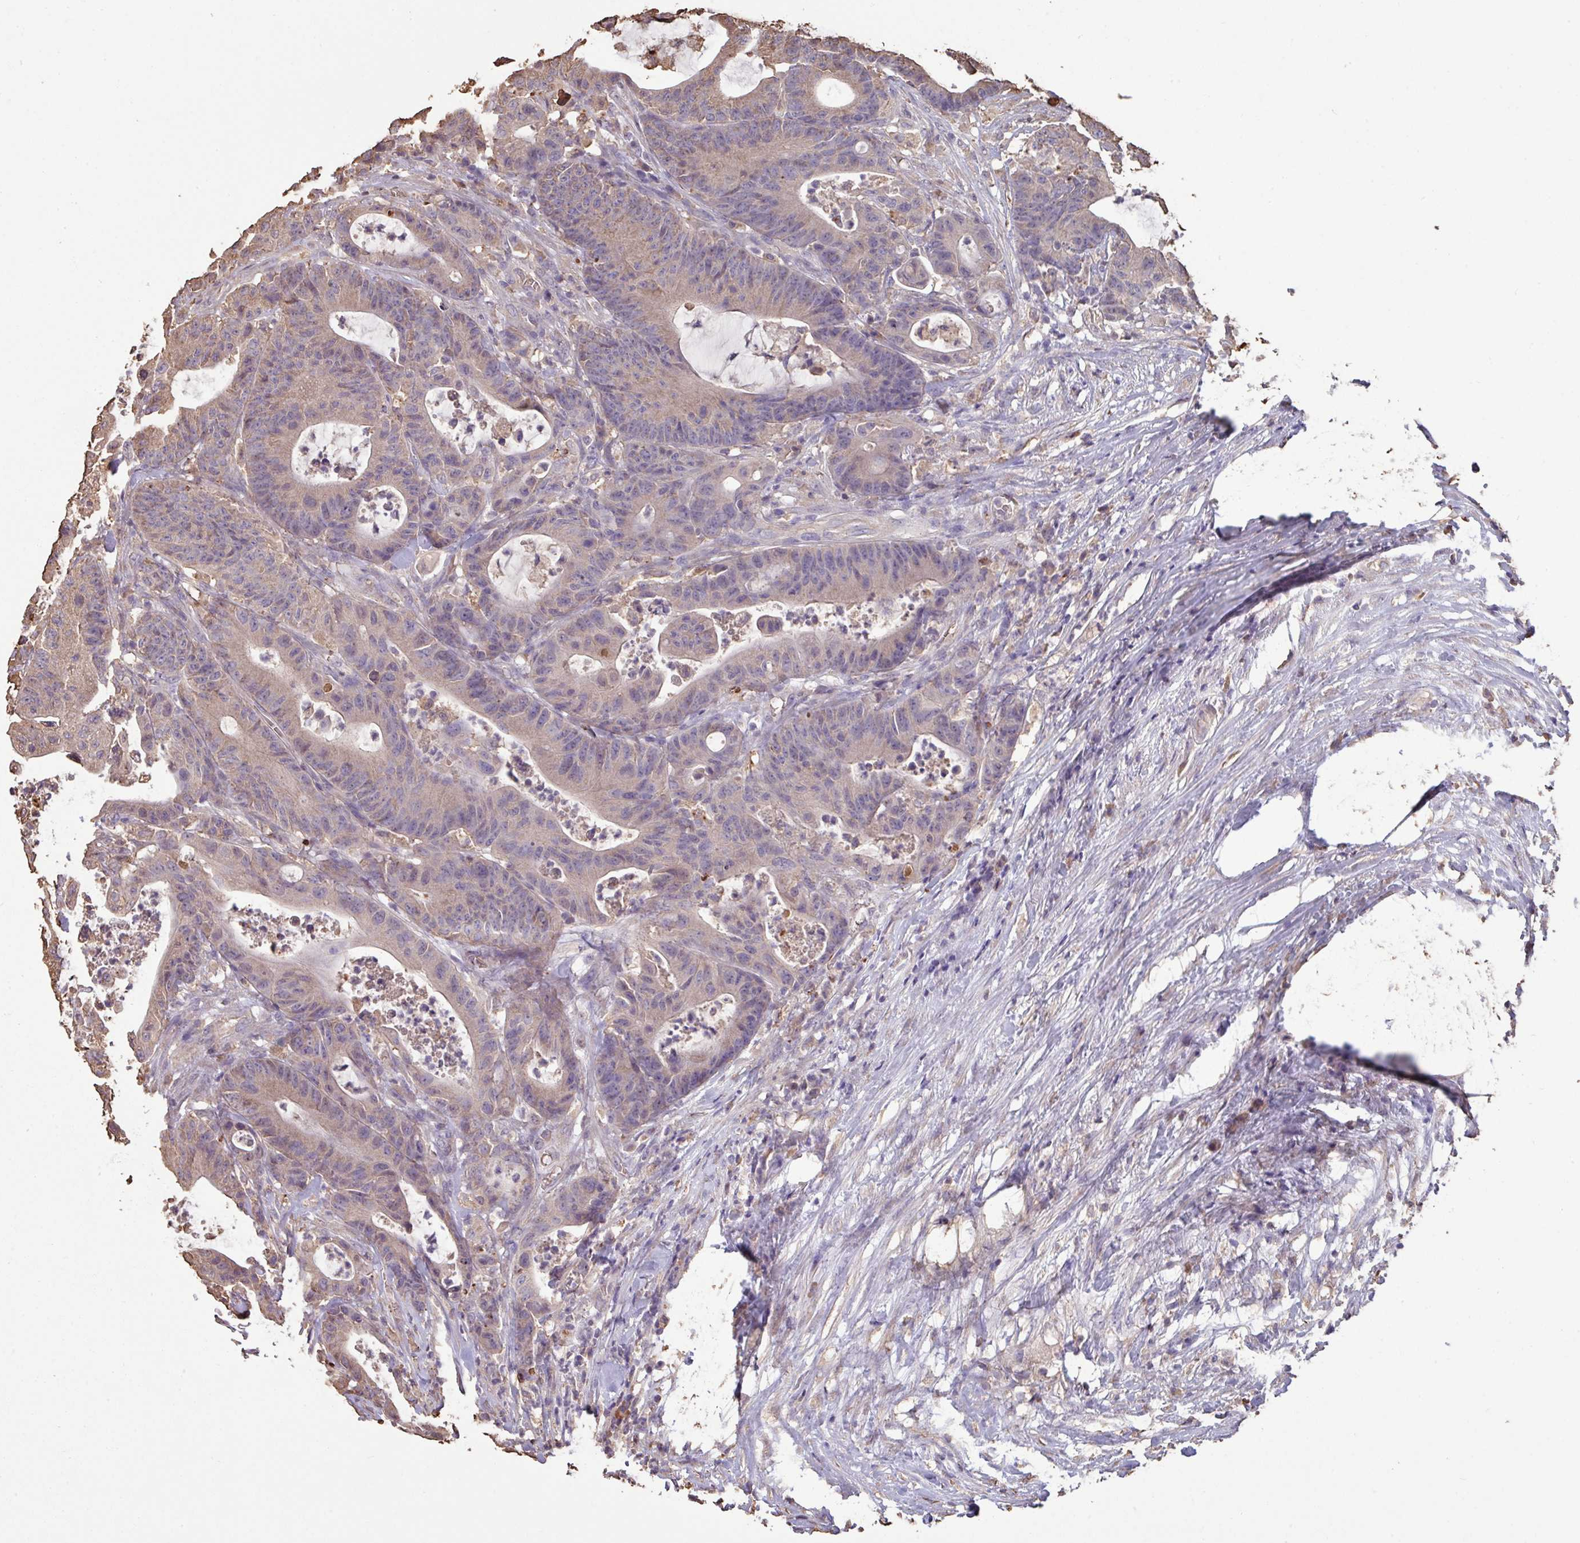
{"staining": {"intensity": "weak", "quantity": "25%-75%", "location": "cytoplasmic/membranous"}, "tissue": "colorectal cancer", "cell_type": "Tumor cells", "image_type": "cancer", "snomed": [{"axis": "morphology", "description": "Adenocarcinoma, NOS"}, {"axis": "topography", "description": "Colon"}], "caption": "Immunohistochemical staining of human colorectal adenocarcinoma reveals low levels of weak cytoplasmic/membranous positivity in approximately 25%-75% of tumor cells. (DAB IHC, brown staining for protein, blue staining for nuclei).", "gene": "CAMK2B", "patient": {"sex": "female", "age": 84}}